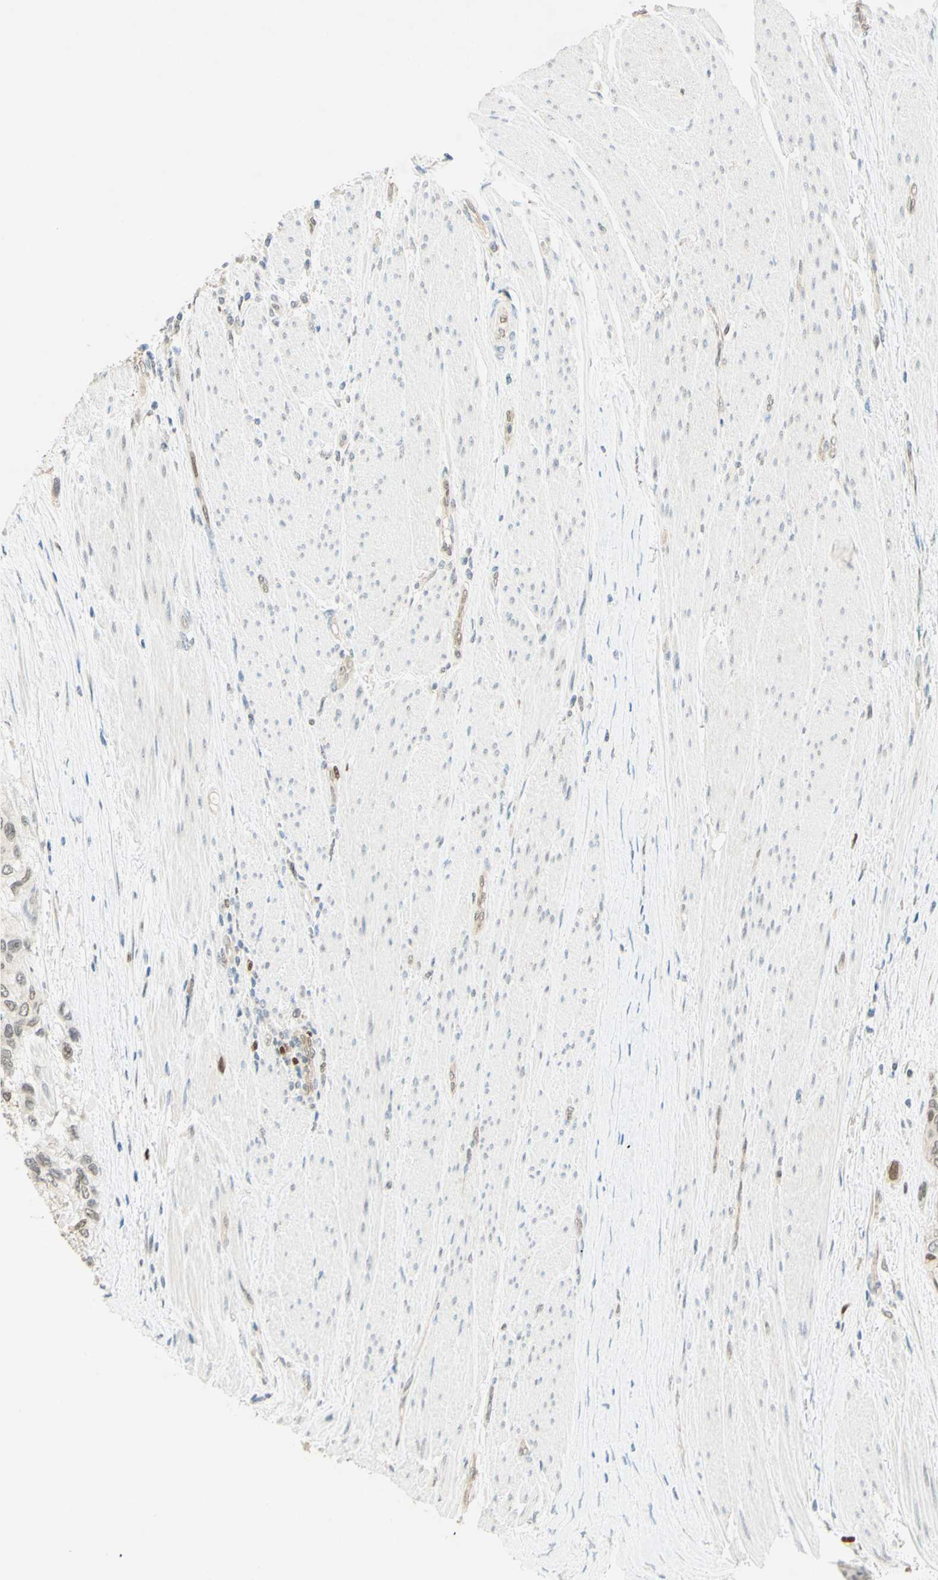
{"staining": {"intensity": "weak", "quantity": "25%-75%", "location": "cytoplasmic/membranous,nuclear"}, "tissue": "urothelial cancer", "cell_type": "Tumor cells", "image_type": "cancer", "snomed": [{"axis": "morphology", "description": "Urothelial carcinoma, High grade"}, {"axis": "topography", "description": "Urinary bladder"}], "caption": "This image shows IHC staining of high-grade urothelial carcinoma, with low weak cytoplasmic/membranous and nuclear expression in approximately 25%-75% of tumor cells.", "gene": "POLB", "patient": {"sex": "female", "age": 56}}